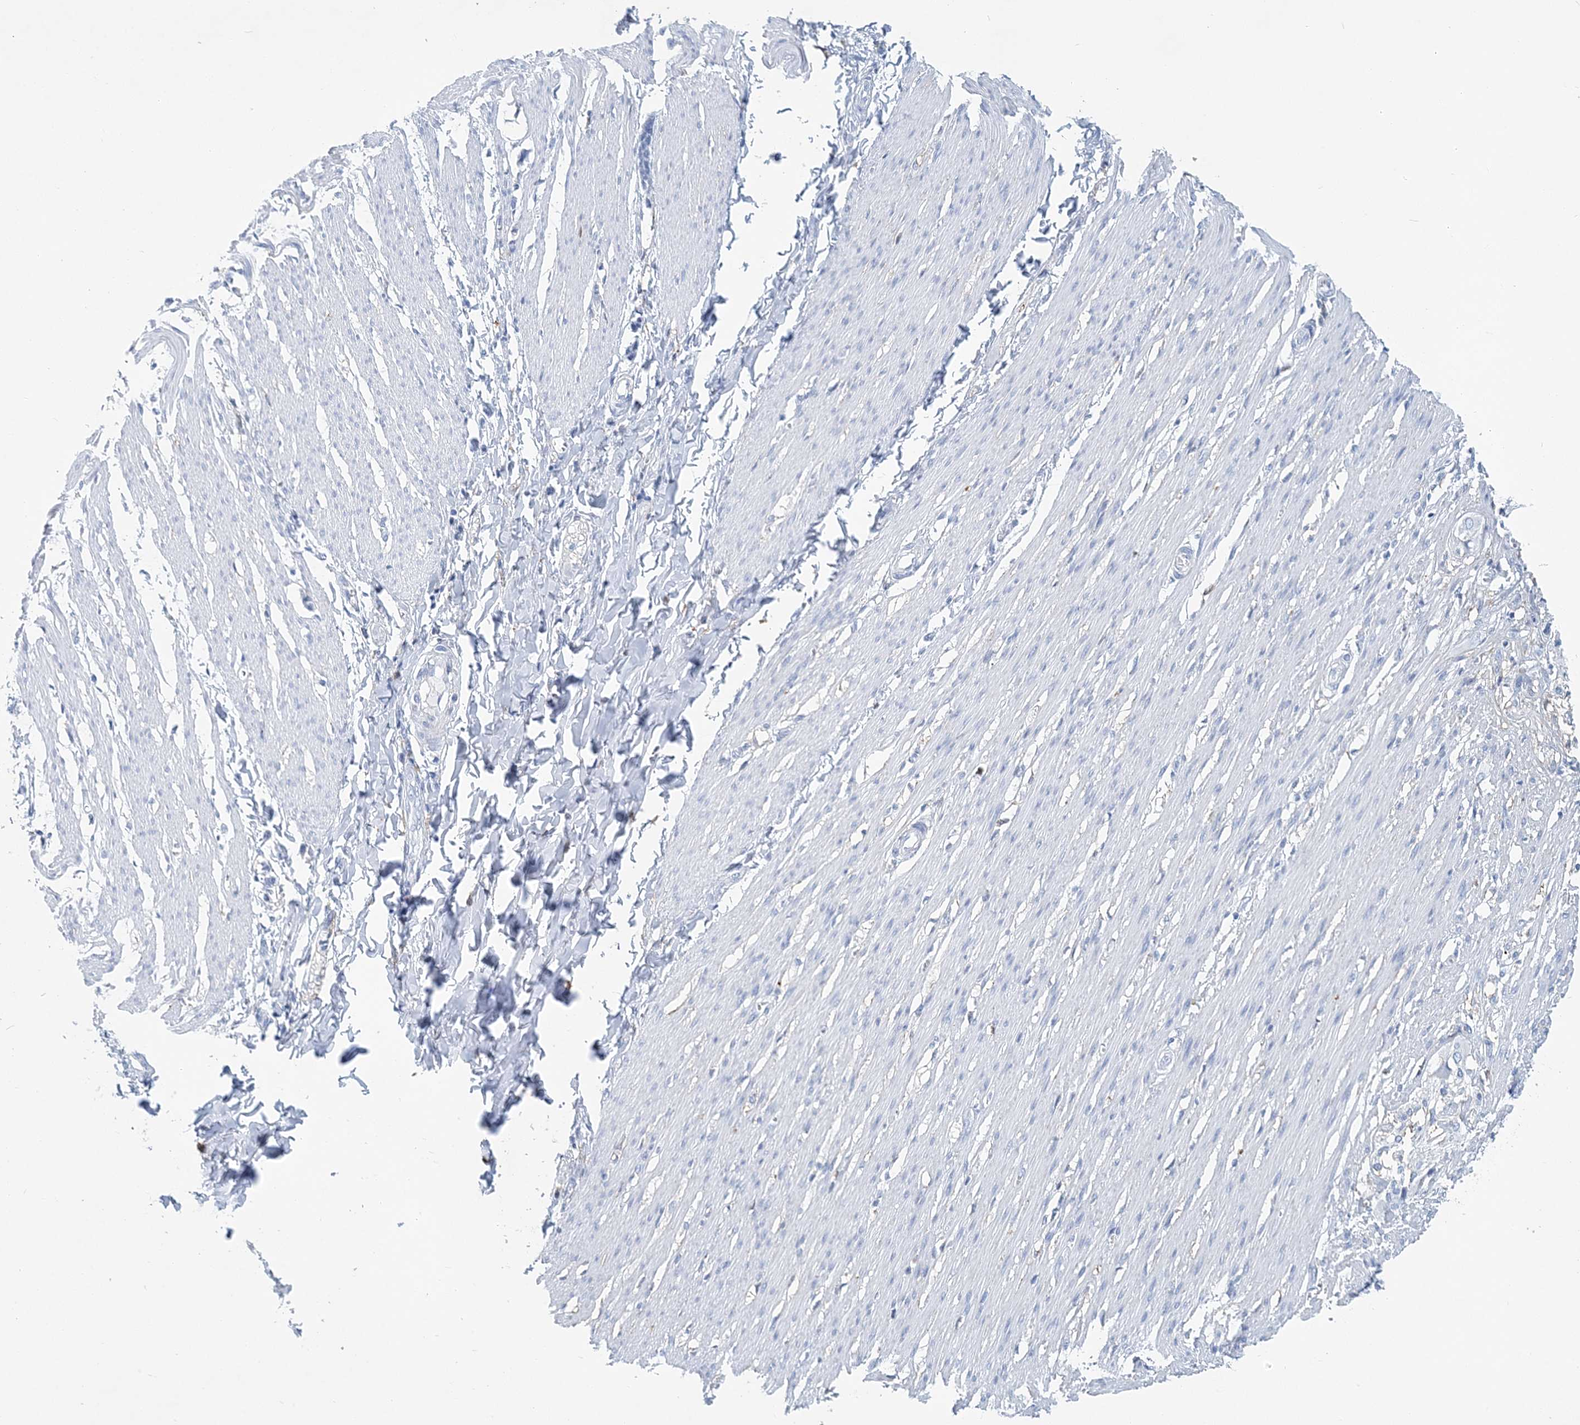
{"staining": {"intensity": "negative", "quantity": "none", "location": "none"}, "tissue": "smooth muscle", "cell_type": "Smooth muscle cells", "image_type": "normal", "snomed": [{"axis": "morphology", "description": "Normal tissue, NOS"}, {"axis": "morphology", "description": "Adenocarcinoma, NOS"}, {"axis": "topography", "description": "Colon"}, {"axis": "topography", "description": "Peripheral nerve tissue"}], "caption": "Smooth muscle cells are negative for protein expression in normal human smooth muscle. (DAB (3,3'-diaminobenzidine) immunohistochemistry, high magnification).", "gene": "NKX6", "patient": {"sex": "male", "age": 14}}